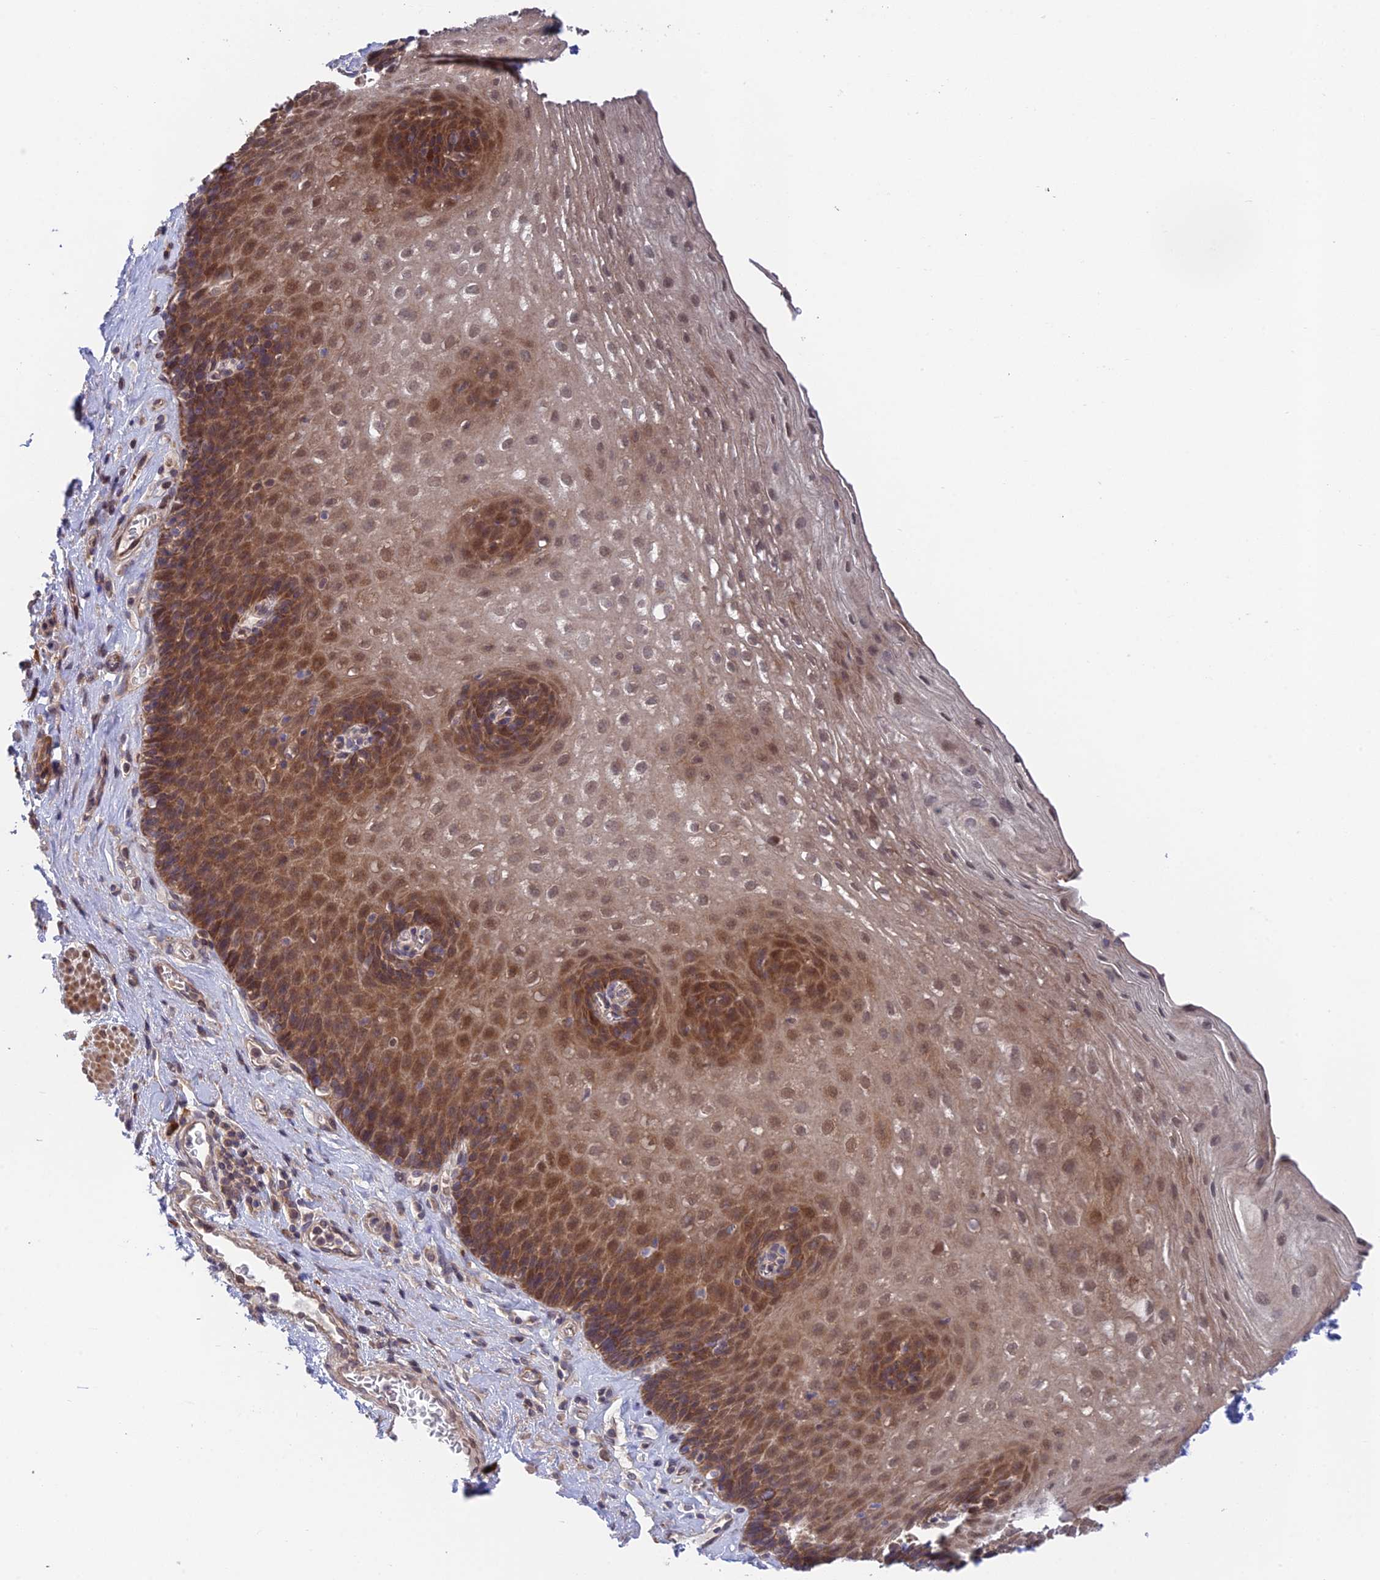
{"staining": {"intensity": "moderate", "quantity": ">75%", "location": "cytoplasmic/membranous"}, "tissue": "esophagus", "cell_type": "Squamous epithelial cells", "image_type": "normal", "snomed": [{"axis": "morphology", "description": "Normal tissue, NOS"}, {"axis": "topography", "description": "Esophagus"}], "caption": "Immunohistochemical staining of normal human esophagus shows medium levels of moderate cytoplasmic/membranous expression in about >75% of squamous epithelial cells.", "gene": "UROS", "patient": {"sex": "female", "age": 66}}